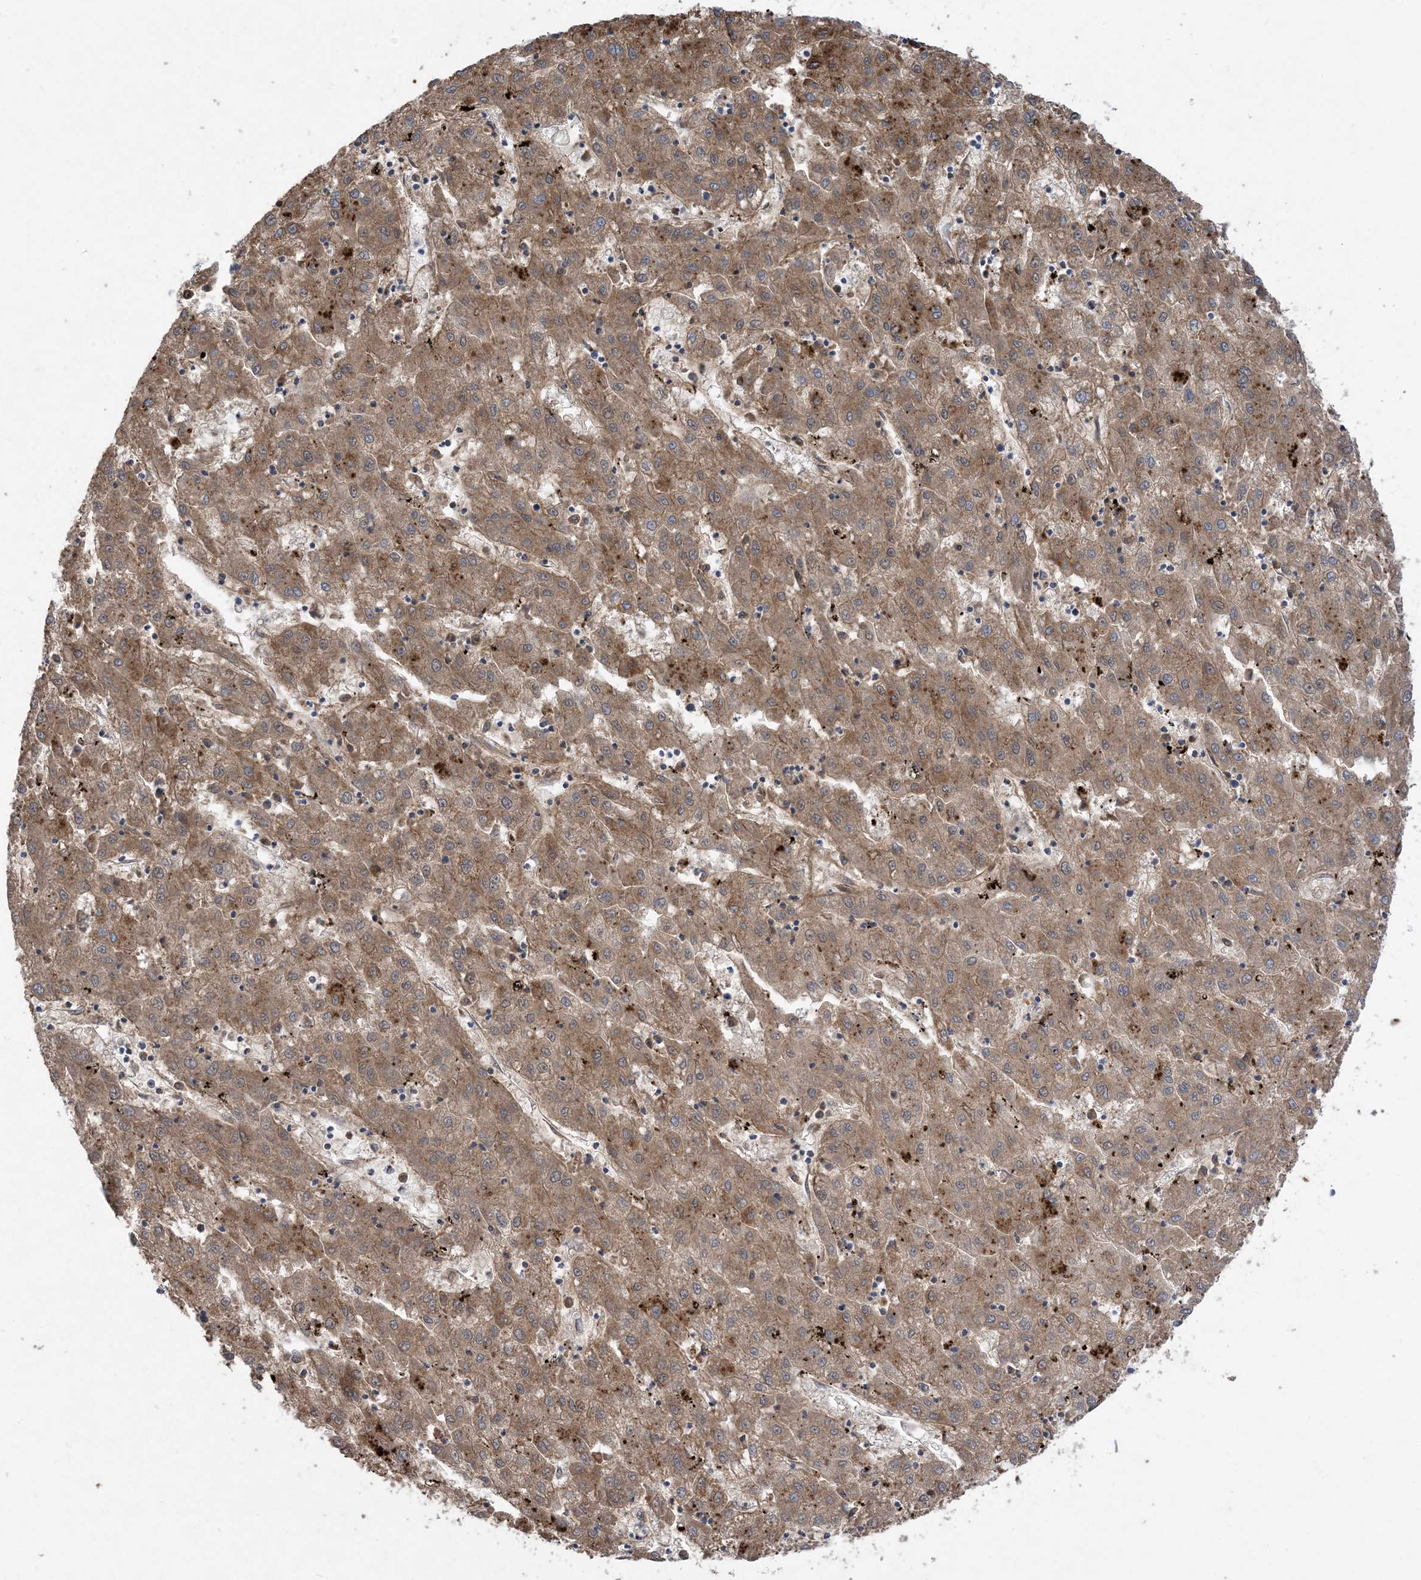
{"staining": {"intensity": "moderate", "quantity": ">75%", "location": "cytoplasmic/membranous"}, "tissue": "liver cancer", "cell_type": "Tumor cells", "image_type": "cancer", "snomed": [{"axis": "morphology", "description": "Carcinoma, Hepatocellular, NOS"}, {"axis": "topography", "description": "Liver"}], "caption": "Protein expression analysis of liver hepatocellular carcinoma shows moderate cytoplasmic/membranous staining in about >75% of tumor cells.", "gene": "MASP2", "patient": {"sex": "male", "age": 72}}